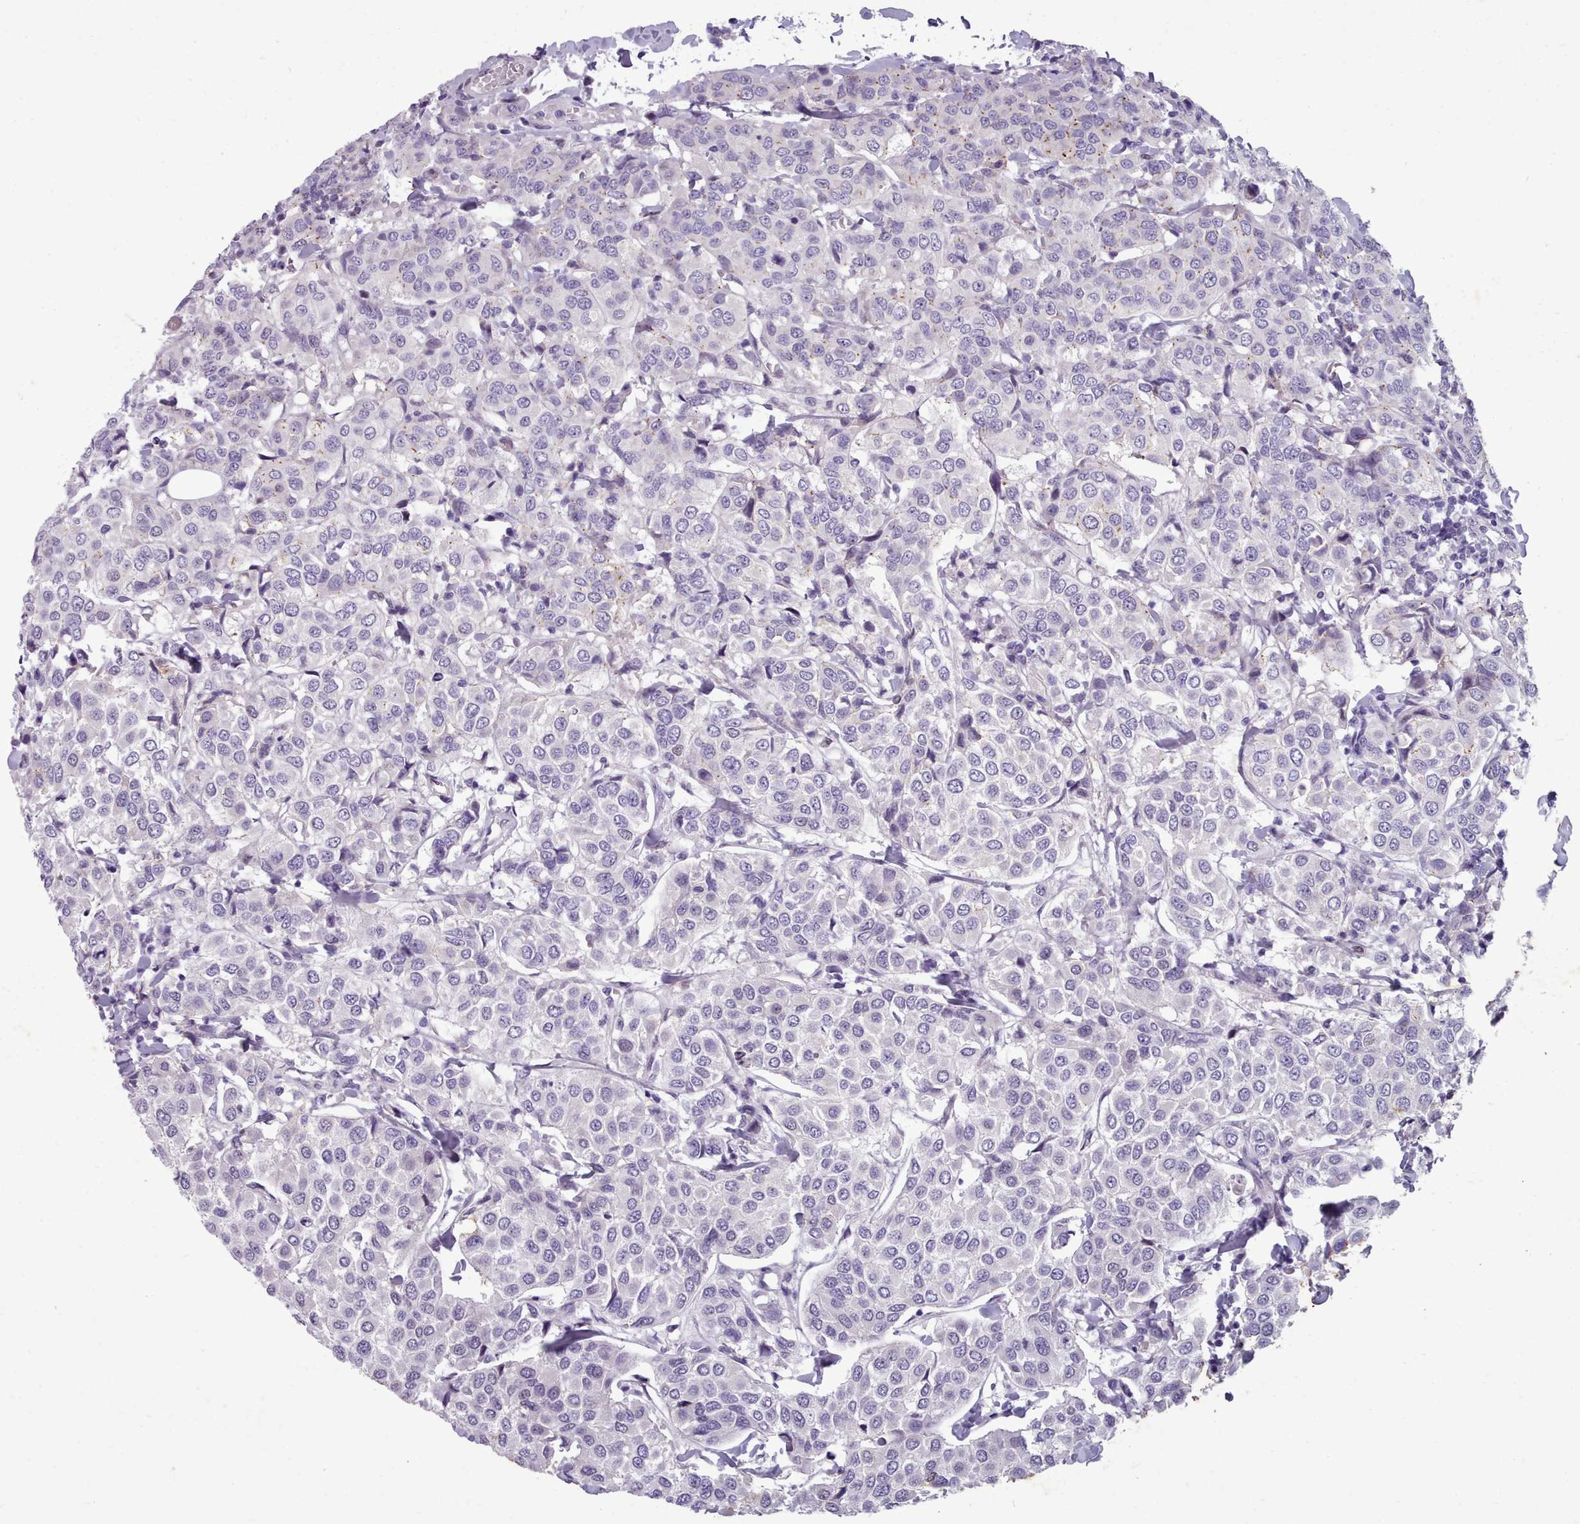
{"staining": {"intensity": "negative", "quantity": "none", "location": "none"}, "tissue": "breast cancer", "cell_type": "Tumor cells", "image_type": "cancer", "snomed": [{"axis": "morphology", "description": "Duct carcinoma"}, {"axis": "topography", "description": "Breast"}], "caption": "Immunohistochemistry histopathology image of human breast cancer stained for a protein (brown), which demonstrates no positivity in tumor cells.", "gene": "KCNT2", "patient": {"sex": "female", "age": 55}}